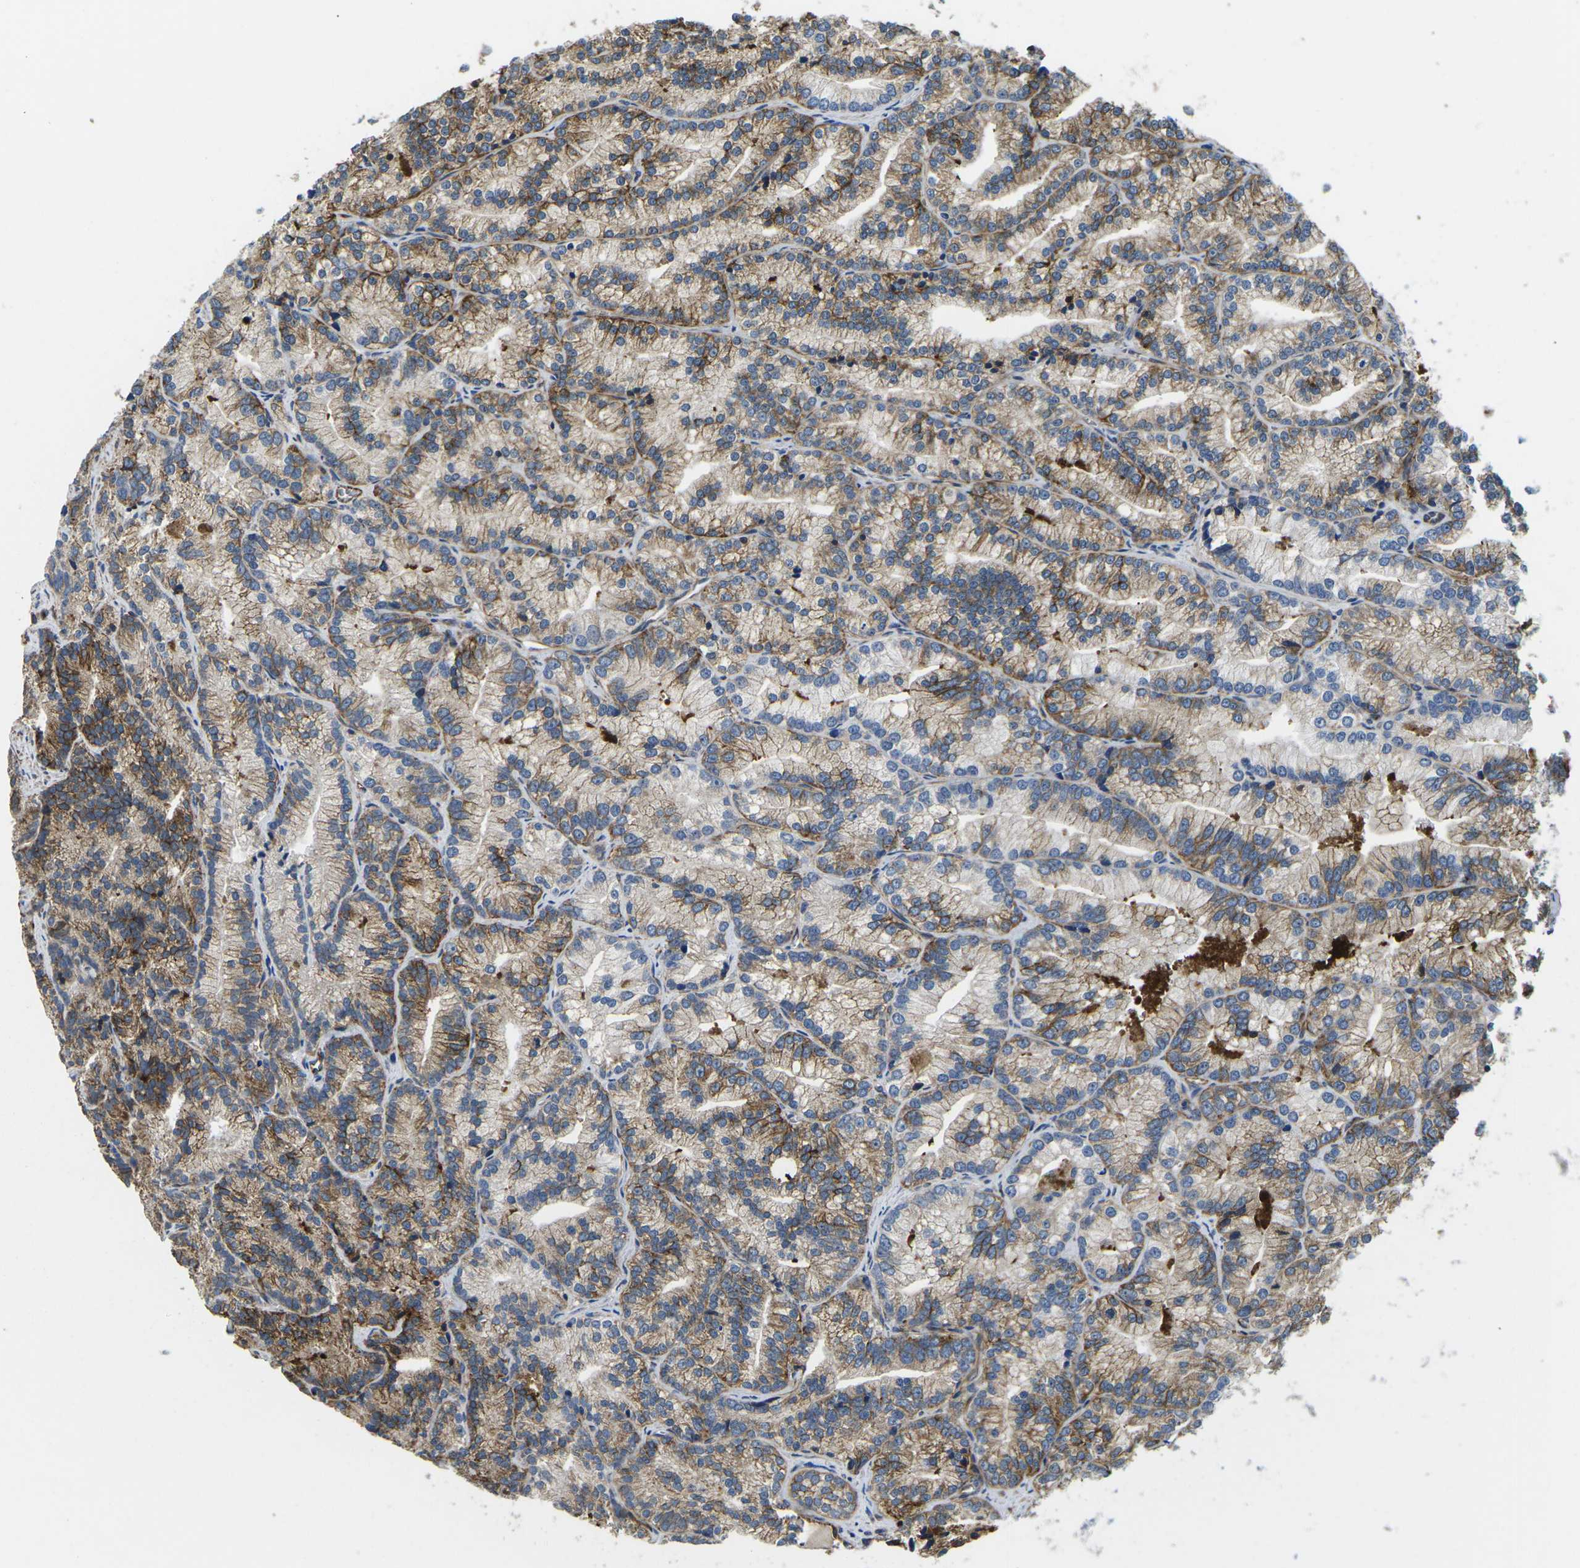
{"staining": {"intensity": "moderate", "quantity": ">75%", "location": "cytoplasmic/membranous"}, "tissue": "prostate cancer", "cell_type": "Tumor cells", "image_type": "cancer", "snomed": [{"axis": "morphology", "description": "Adenocarcinoma, Low grade"}, {"axis": "topography", "description": "Prostate"}], "caption": "Immunohistochemistry photomicrograph of prostate adenocarcinoma (low-grade) stained for a protein (brown), which demonstrates medium levels of moderate cytoplasmic/membranous positivity in about >75% of tumor cells.", "gene": "TMEFF2", "patient": {"sex": "male", "age": 89}}